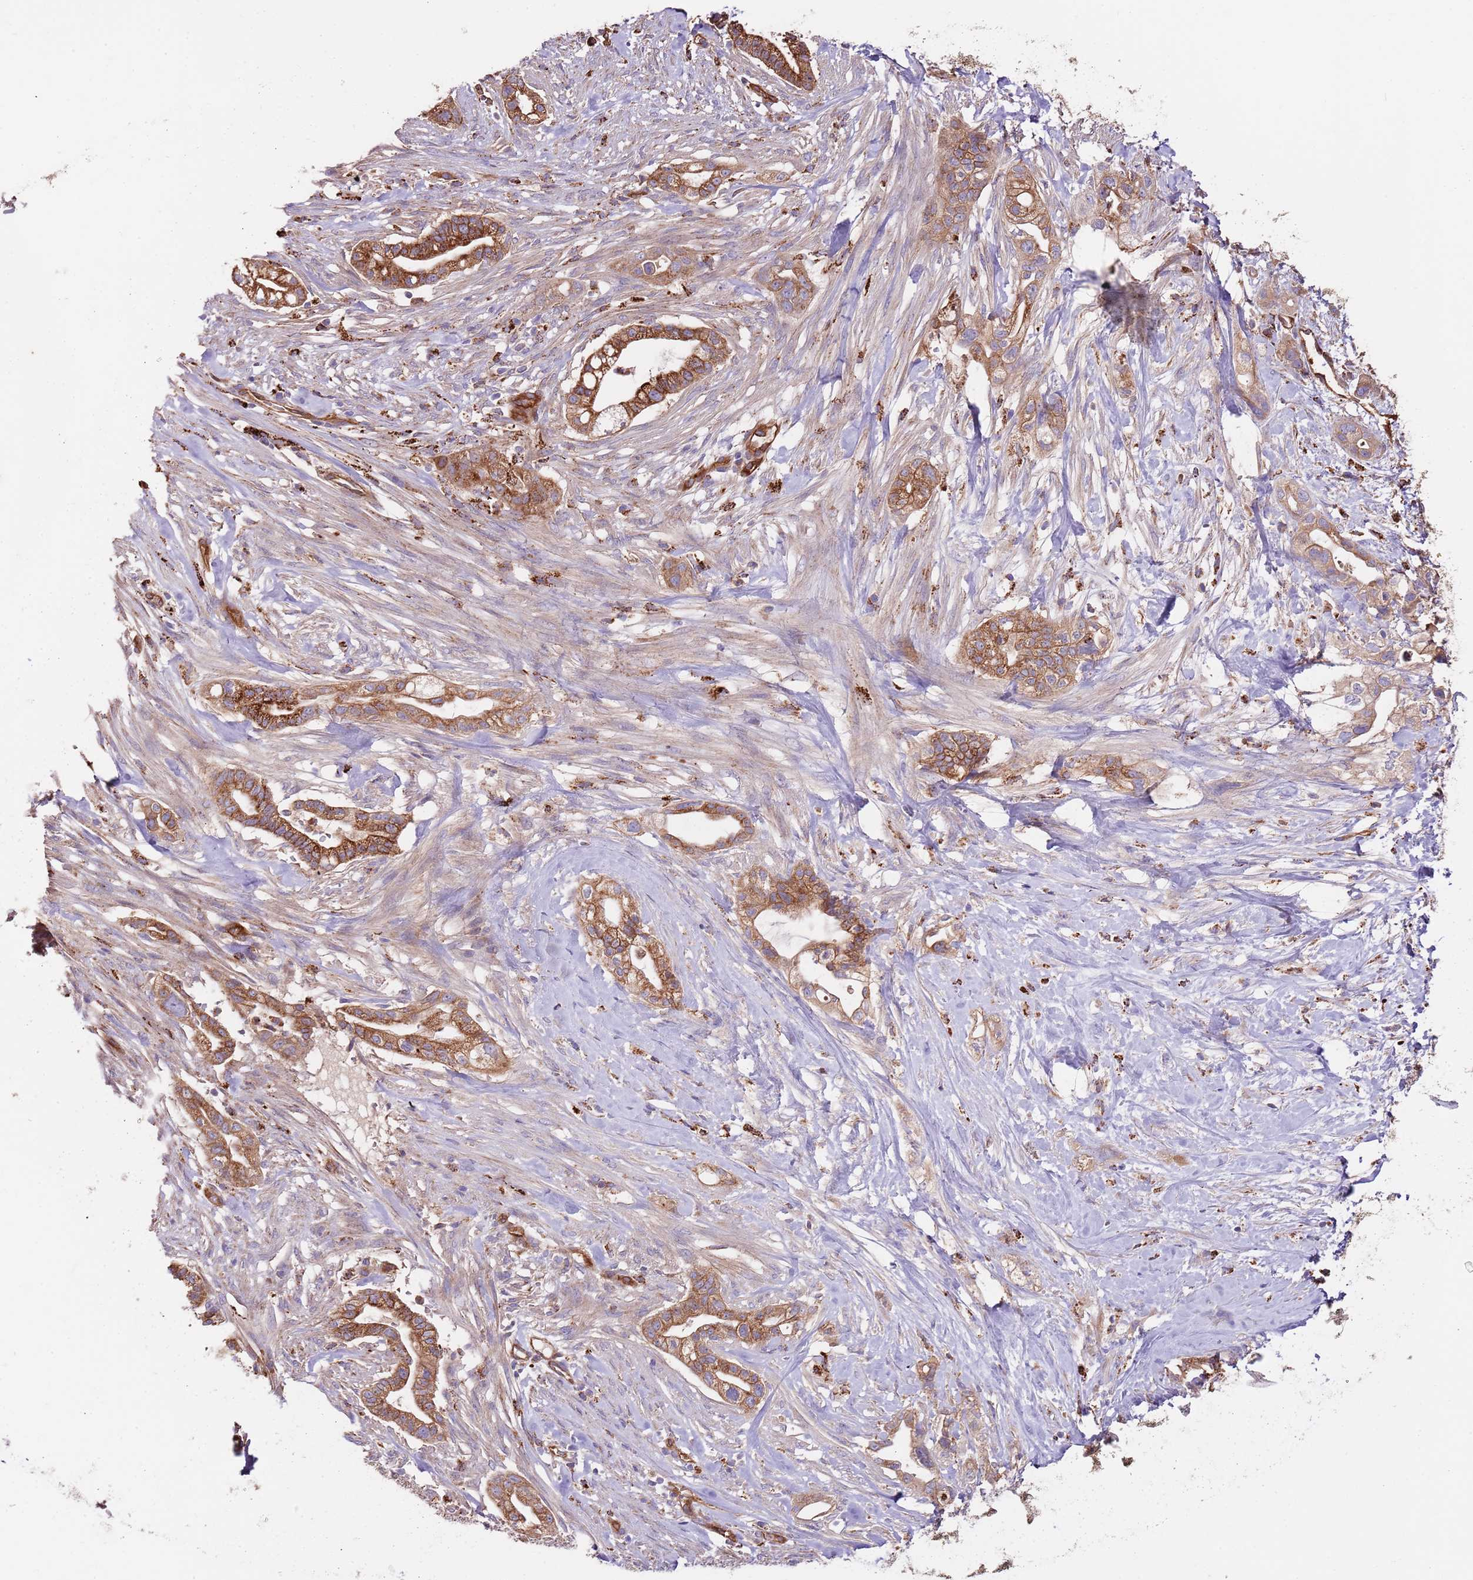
{"staining": {"intensity": "strong", "quantity": ">75%", "location": "cytoplasmic/membranous"}, "tissue": "pancreatic cancer", "cell_type": "Tumor cells", "image_type": "cancer", "snomed": [{"axis": "morphology", "description": "Adenocarcinoma, NOS"}, {"axis": "topography", "description": "Pancreas"}], "caption": "The histopathology image shows immunohistochemical staining of adenocarcinoma (pancreatic). There is strong cytoplasmic/membranous positivity is identified in about >75% of tumor cells. (IHC, brightfield microscopy, high magnification).", "gene": "DOCK6", "patient": {"sex": "male", "age": 44}}